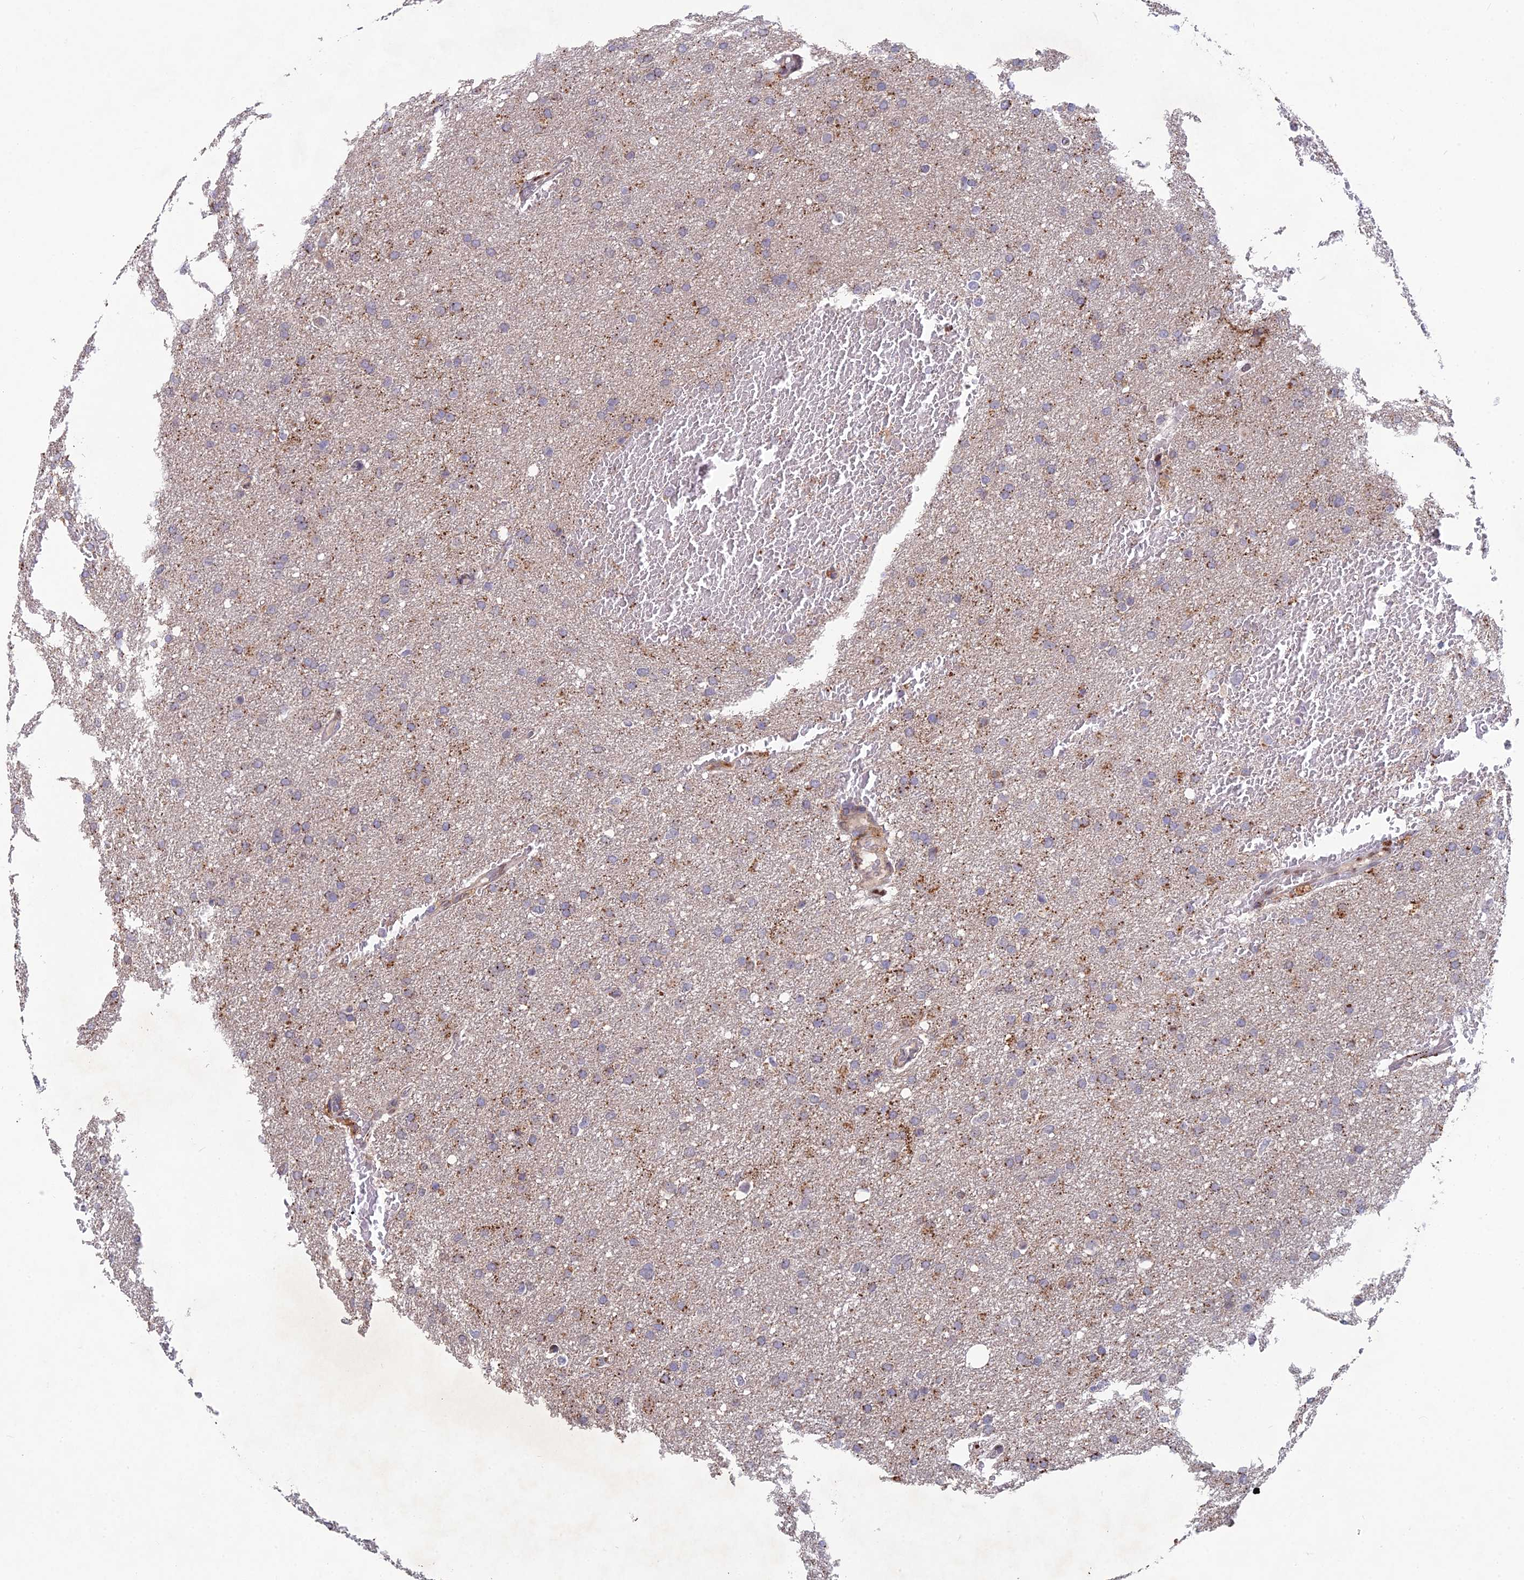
{"staining": {"intensity": "moderate", "quantity": "25%-75%", "location": "cytoplasmic/membranous"}, "tissue": "glioma", "cell_type": "Tumor cells", "image_type": "cancer", "snomed": [{"axis": "morphology", "description": "Glioma, malignant, High grade"}, {"axis": "topography", "description": "Cerebral cortex"}], "caption": "Immunohistochemical staining of glioma demonstrates medium levels of moderate cytoplasmic/membranous staining in about 25%-75% of tumor cells.", "gene": "FOXS1", "patient": {"sex": "female", "age": 36}}